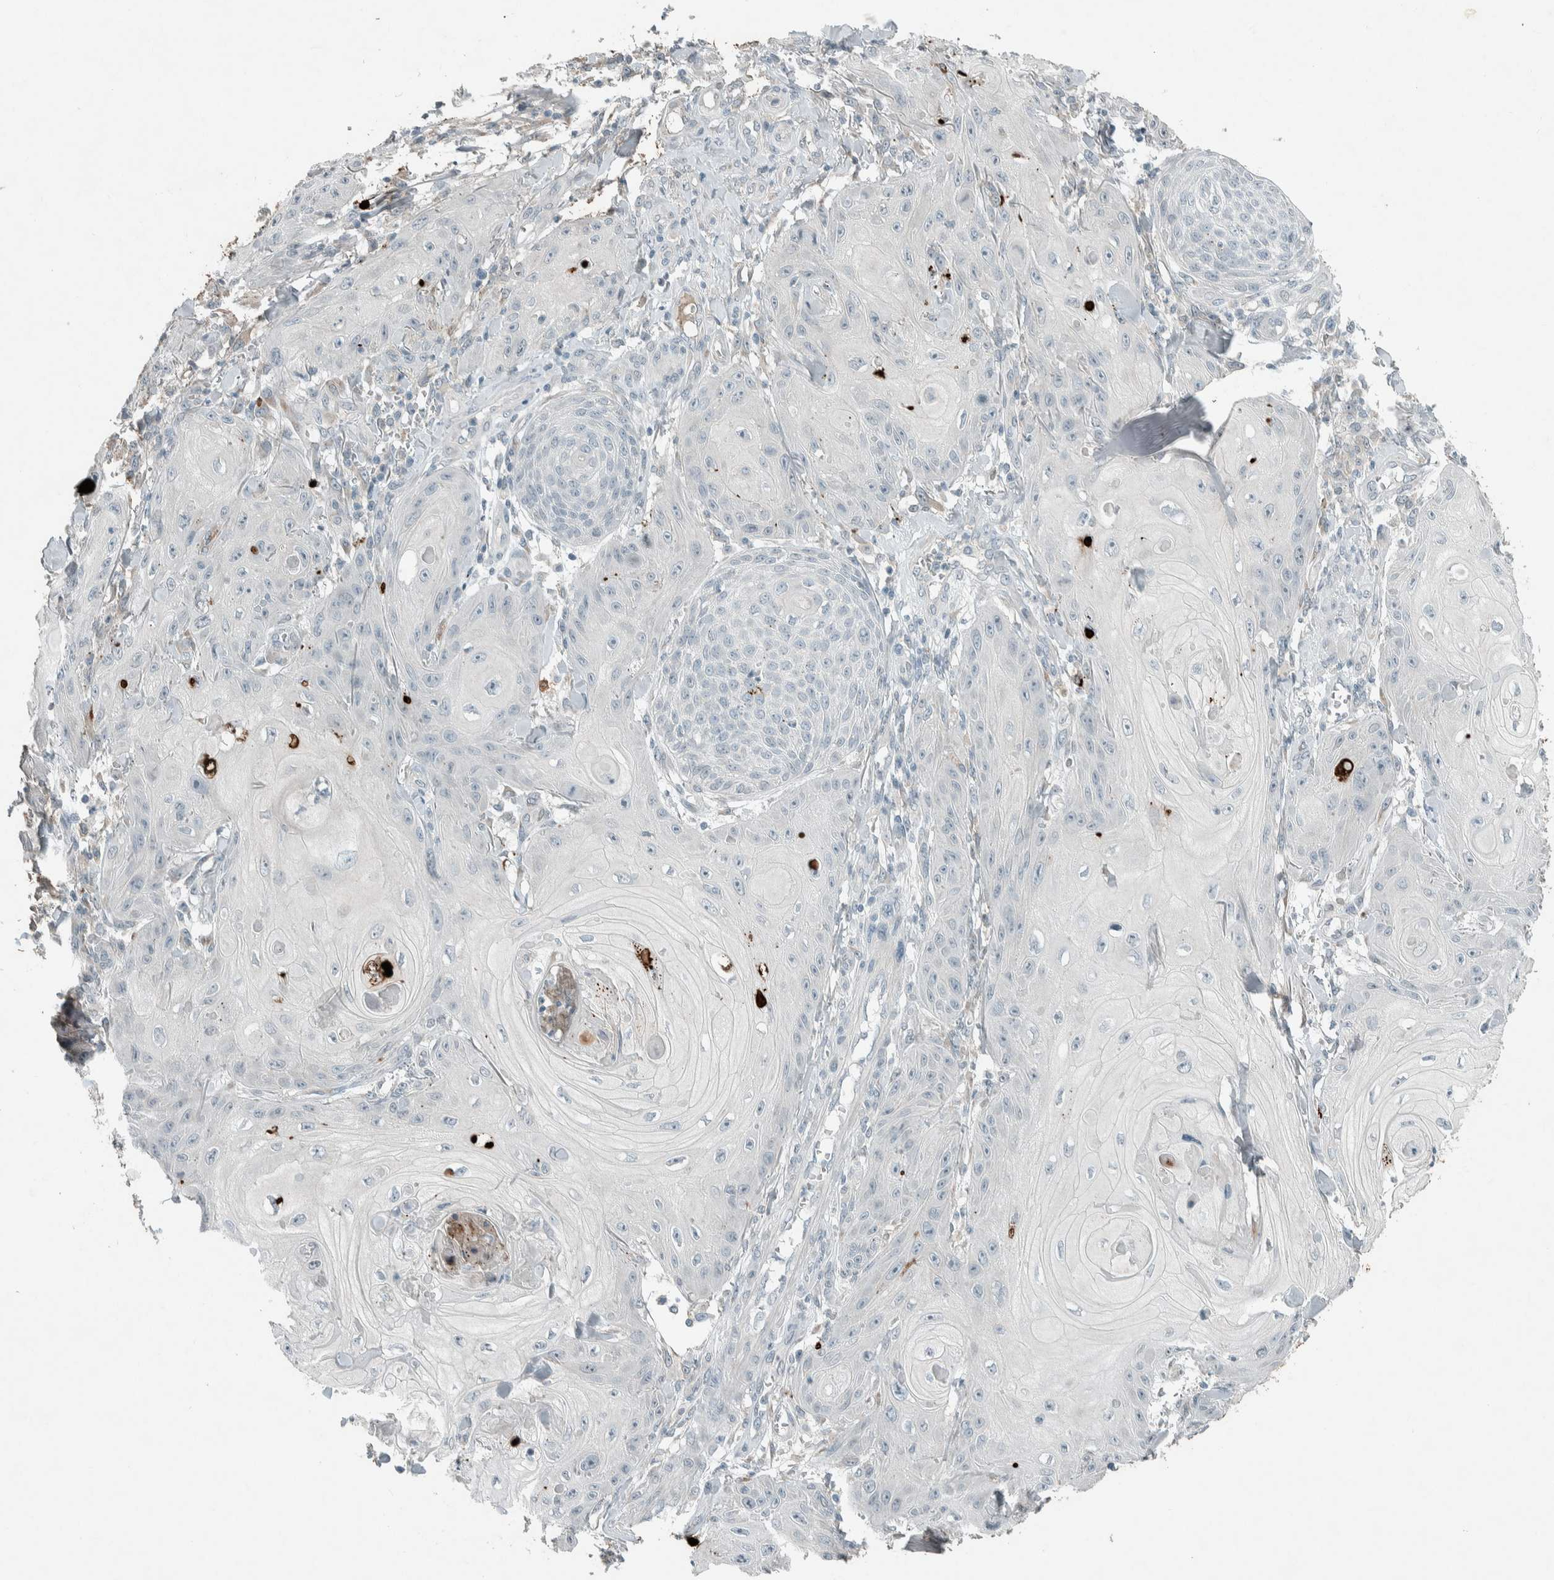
{"staining": {"intensity": "negative", "quantity": "none", "location": "none"}, "tissue": "skin cancer", "cell_type": "Tumor cells", "image_type": "cancer", "snomed": [{"axis": "morphology", "description": "Squamous cell carcinoma, NOS"}, {"axis": "topography", "description": "Skin"}], "caption": "The micrograph demonstrates no staining of tumor cells in skin squamous cell carcinoma.", "gene": "CERCAM", "patient": {"sex": "male", "age": 74}}